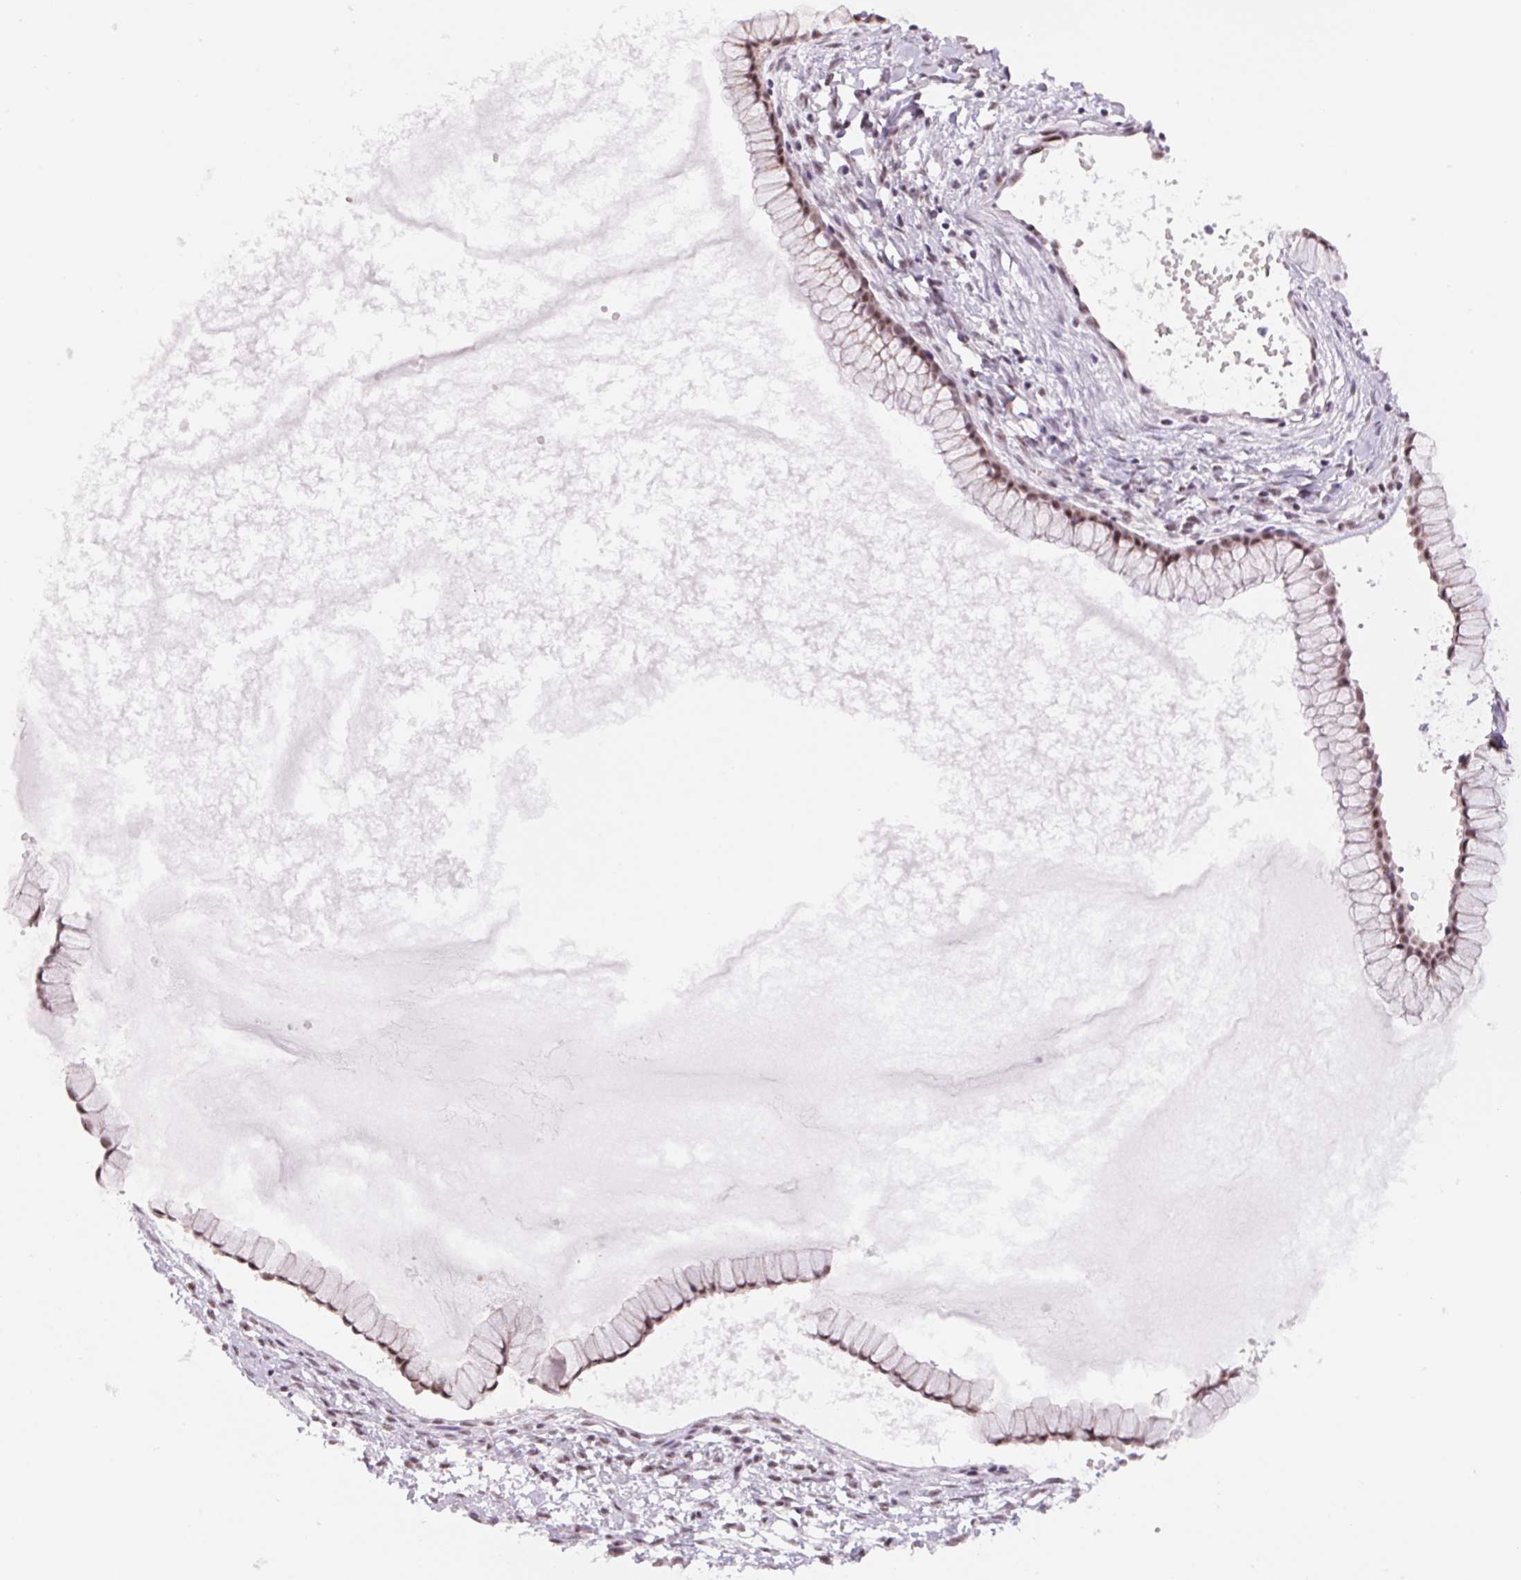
{"staining": {"intensity": "moderate", "quantity": "25%-75%", "location": "nuclear"}, "tissue": "ovarian cancer", "cell_type": "Tumor cells", "image_type": "cancer", "snomed": [{"axis": "morphology", "description": "Cystadenocarcinoma, mucinous, NOS"}, {"axis": "topography", "description": "Ovary"}], "caption": "The photomicrograph shows a brown stain indicating the presence of a protein in the nuclear of tumor cells in ovarian cancer (mucinous cystadenocarcinoma).", "gene": "ZC3H14", "patient": {"sex": "female", "age": 41}}